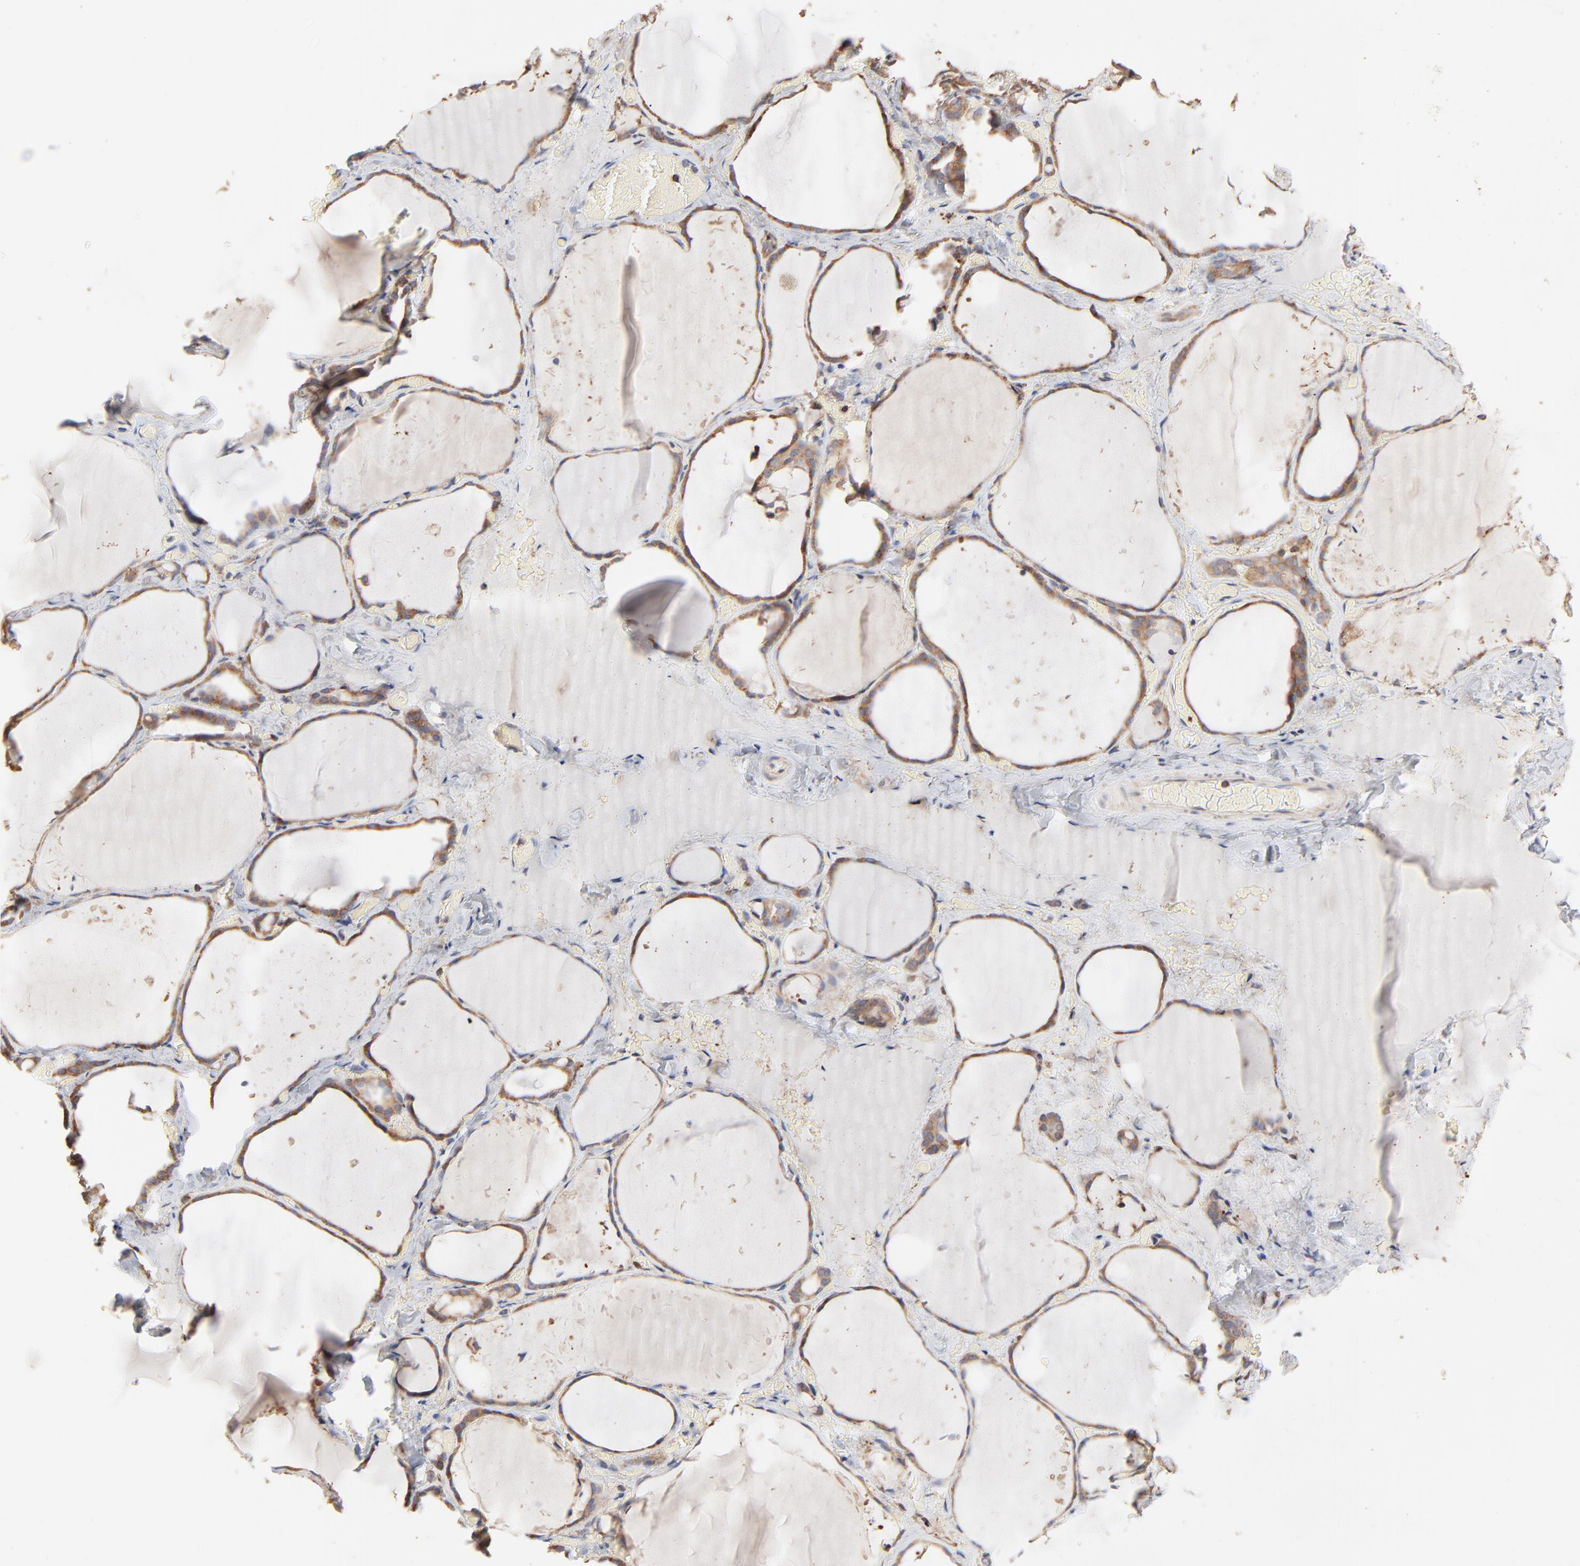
{"staining": {"intensity": "moderate", "quantity": ">75%", "location": "cytoplasmic/membranous"}, "tissue": "thyroid gland", "cell_type": "Glandular cells", "image_type": "normal", "snomed": [{"axis": "morphology", "description": "Normal tissue, NOS"}, {"axis": "topography", "description": "Thyroid gland"}], "caption": "A micrograph of thyroid gland stained for a protein demonstrates moderate cytoplasmic/membranous brown staining in glandular cells. (IHC, brightfield microscopy, high magnification).", "gene": "RNF213", "patient": {"sex": "female", "age": 22}}